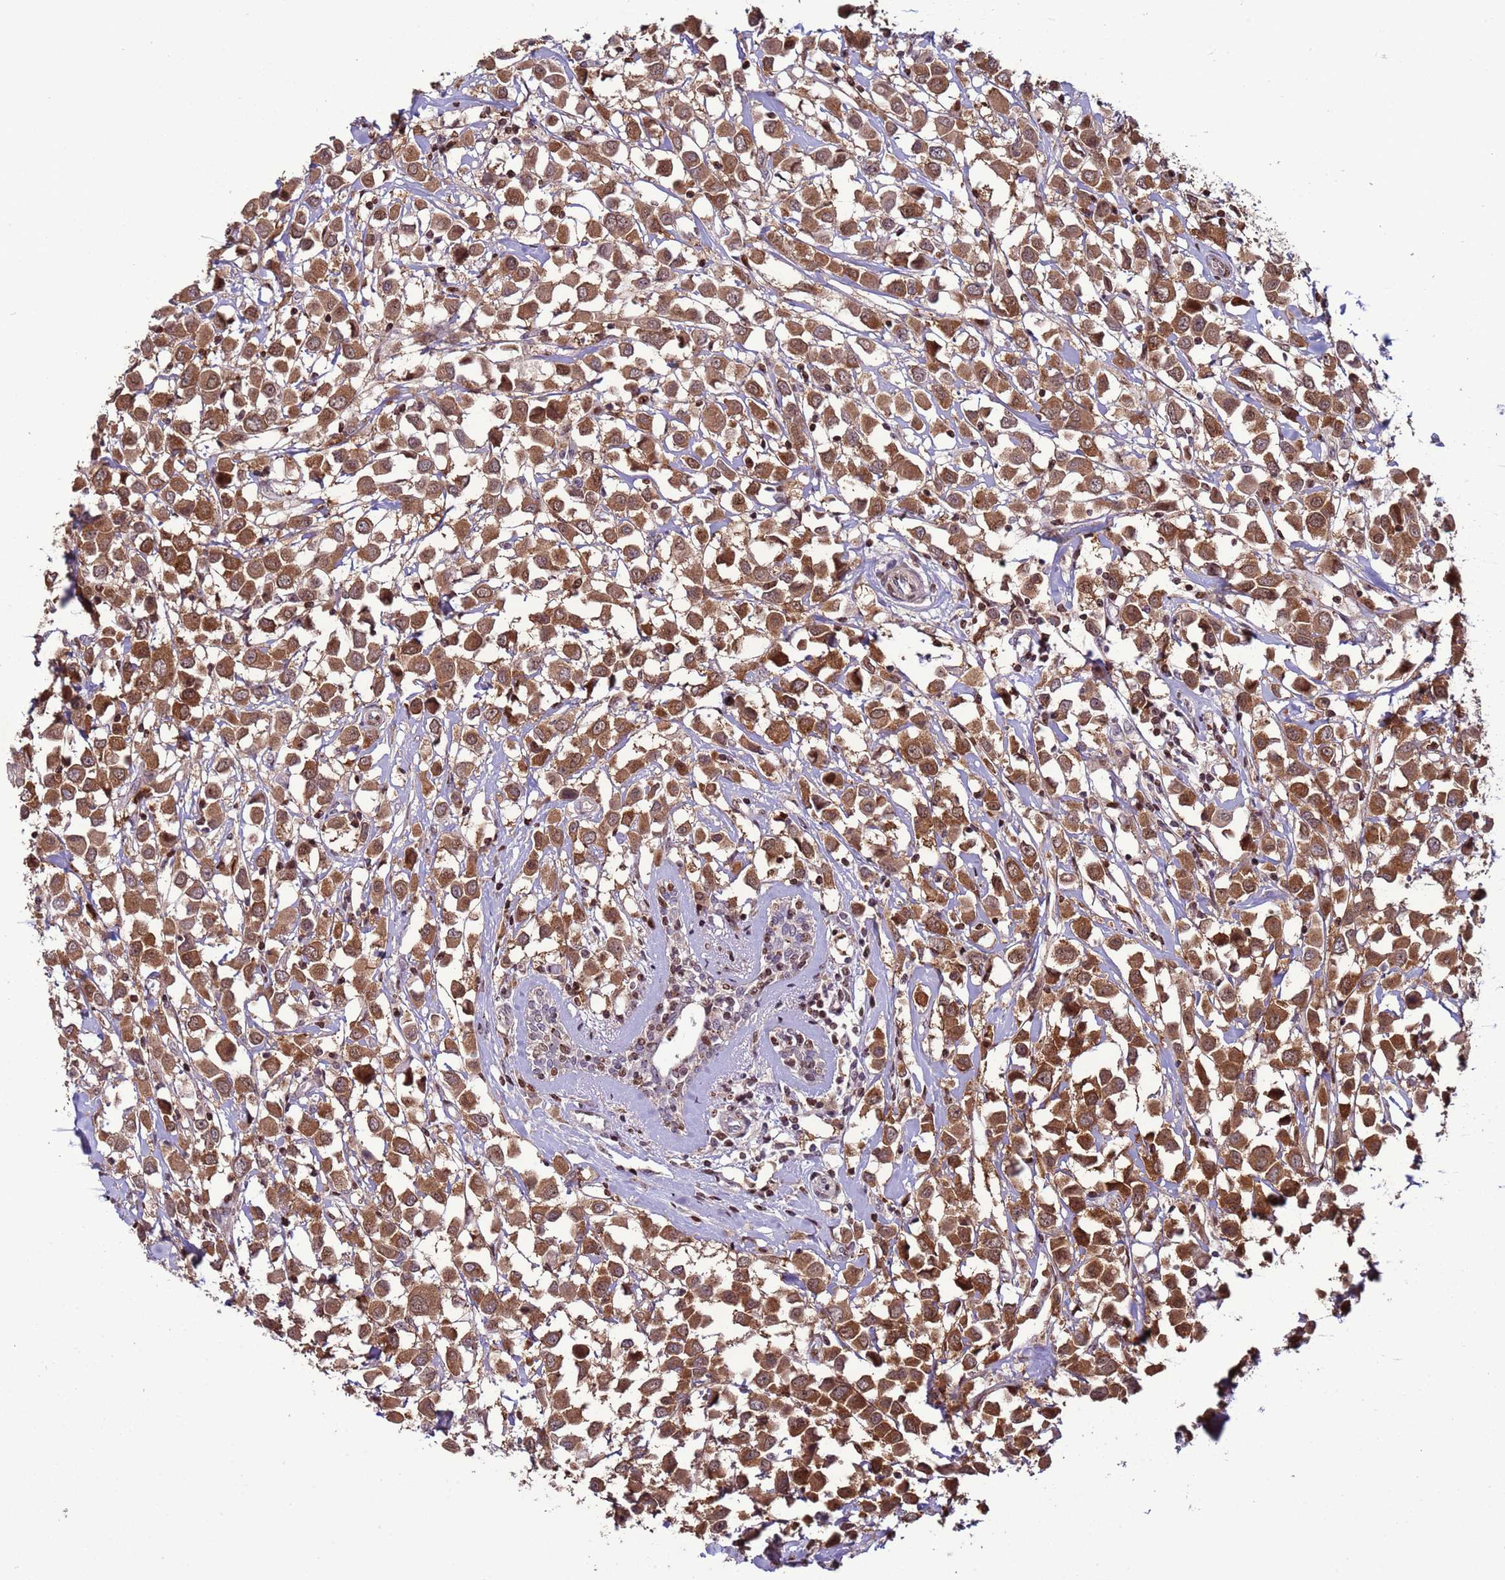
{"staining": {"intensity": "moderate", "quantity": ">75%", "location": "cytoplasmic/membranous,nuclear"}, "tissue": "breast cancer", "cell_type": "Tumor cells", "image_type": "cancer", "snomed": [{"axis": "morphology", "description": "Duct carcinoma"}, {"axis": "topography", "description": "Breast"}], "caption": "Immunohistochemistry (DAB (3,3'-diaminobenzidine)) staining of human breast intraductal carcinoma demonstrates moderate cytoplasmic/membranous and nuclear protein staining in about >75% of tumor cells.", "gene": "HGH1", "patient": {"sex": "female", "age": 61}}